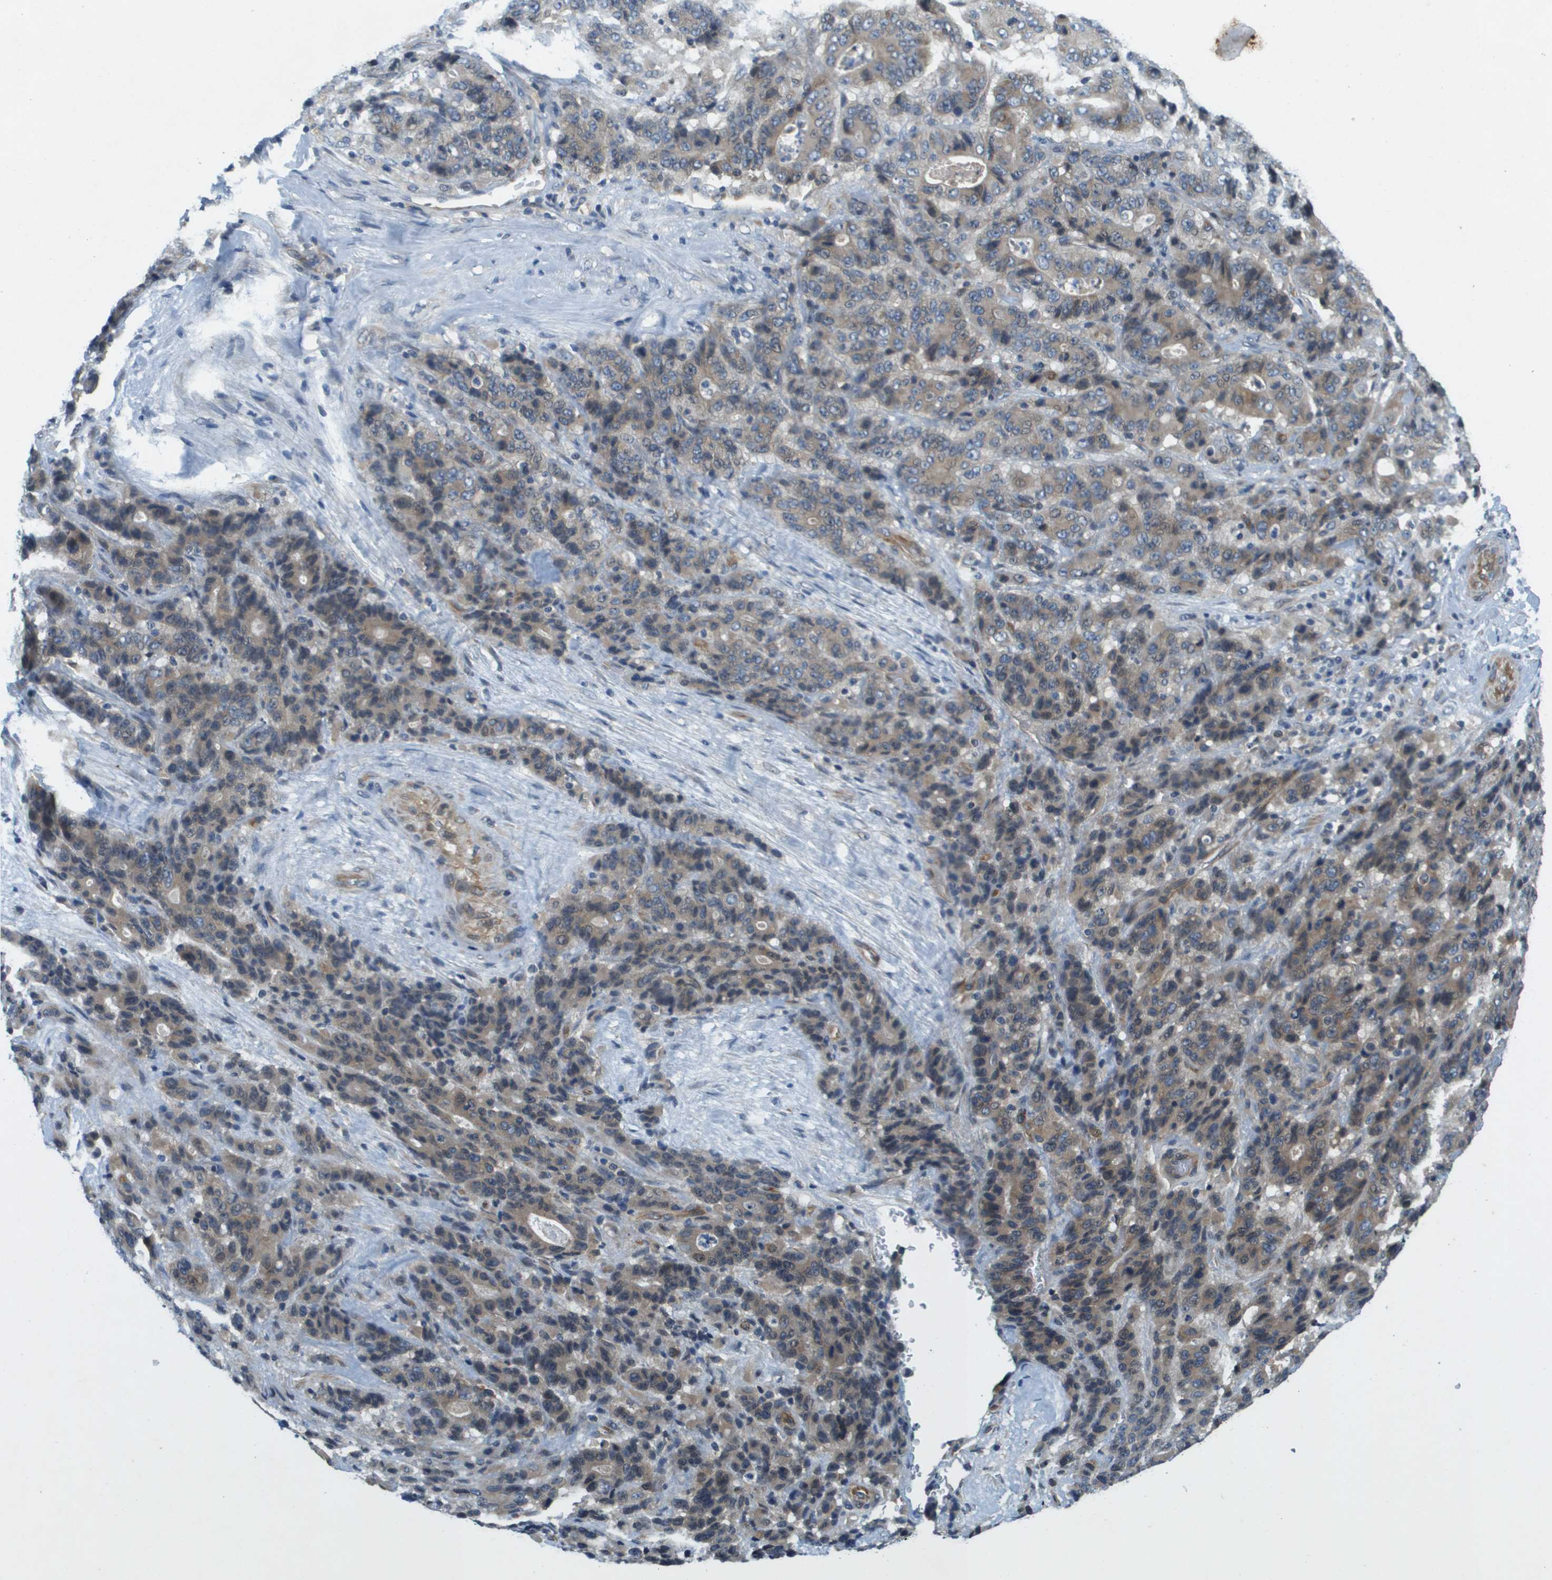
{"staining": {"intensity": "moderate", "quantity": "25%-75%", "location": "cytoplasmic/membranous"}, "tissue": "stomach cancer", "cell_type": "Tumor cells", "image_type": "cancer", "snomed": [{"axis": "morphology", "description": "Adenocarcinoma, NOS"}, {"axis": "topography", "description": "Stomach"}], "caption": "Brown immunohistochemical staining in human stomach cancer shows moderate cytoplasmic/membranous expression in about 25%-75% of tumor cells. The staining was performed using DAB (3,3'-diaminobenzidine) to visualize the protein expression in brown, while the nuclei were stained in blue with hematoxylin (Magnification: 20x).", "gene": "PGAP3", "patient": {"sex": "female", "age": 73}}